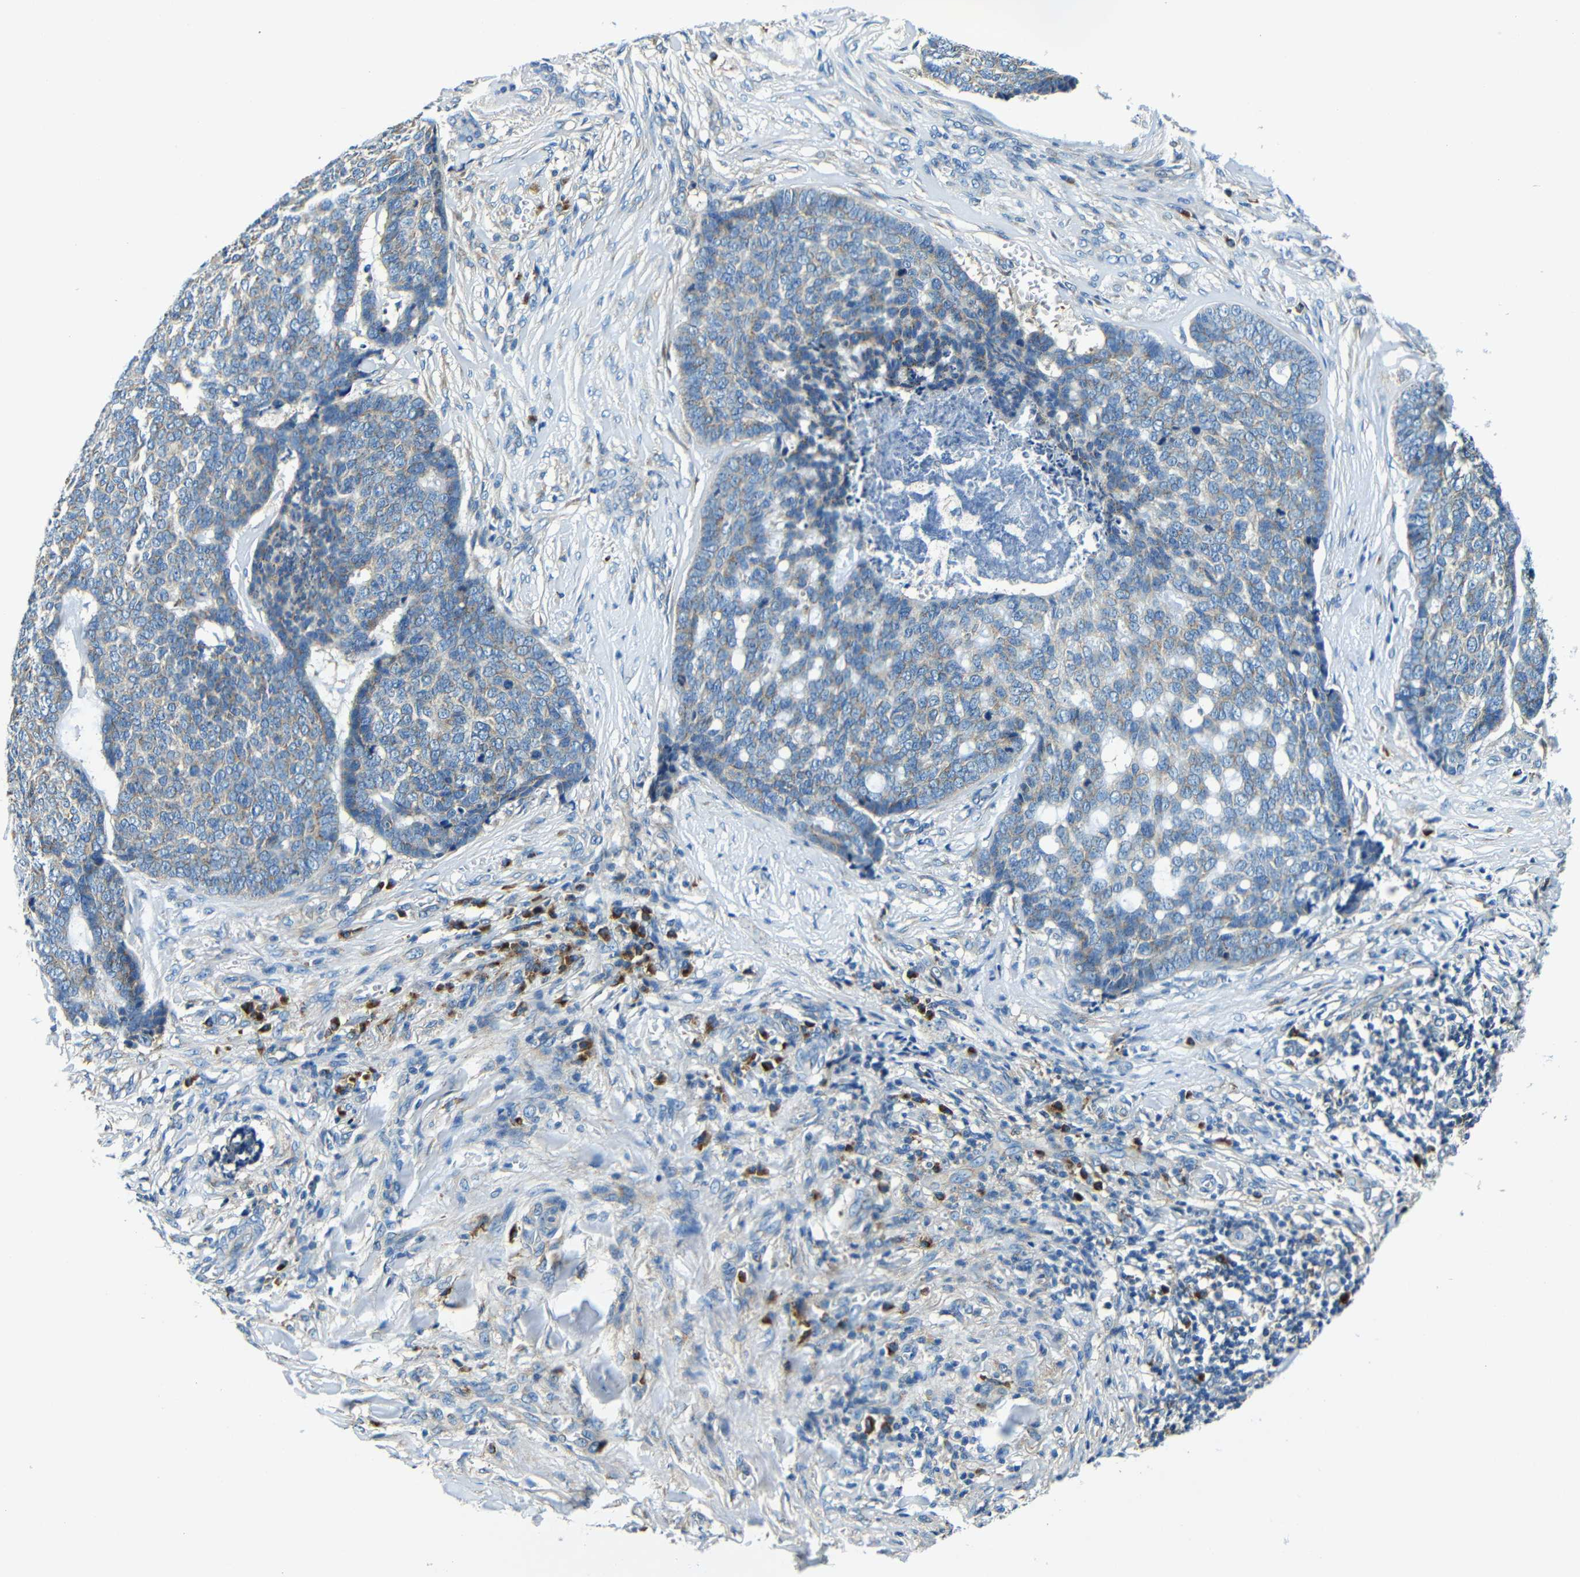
{"staining": {"intensity": "weak", "quantity": "<25%", "location": "cytoplasmic/membranous"}, "tissue": "skin cancer", "cell_type": "Tumor cells", "image_type": "cancer", "snomed": [{"axis": "morphology", "description": "Basal cell carcinoma"}, {"axis": "topography", "description": "Skin"}], "caption": "Immunohistochemistry (IHC) micrograph of human skin basal cell carcinoma stained for a protein (brown), which demonstrates no expression in tumor cells.", "gene": "USO1", "patient": {"sex": "male", "age": 84}}